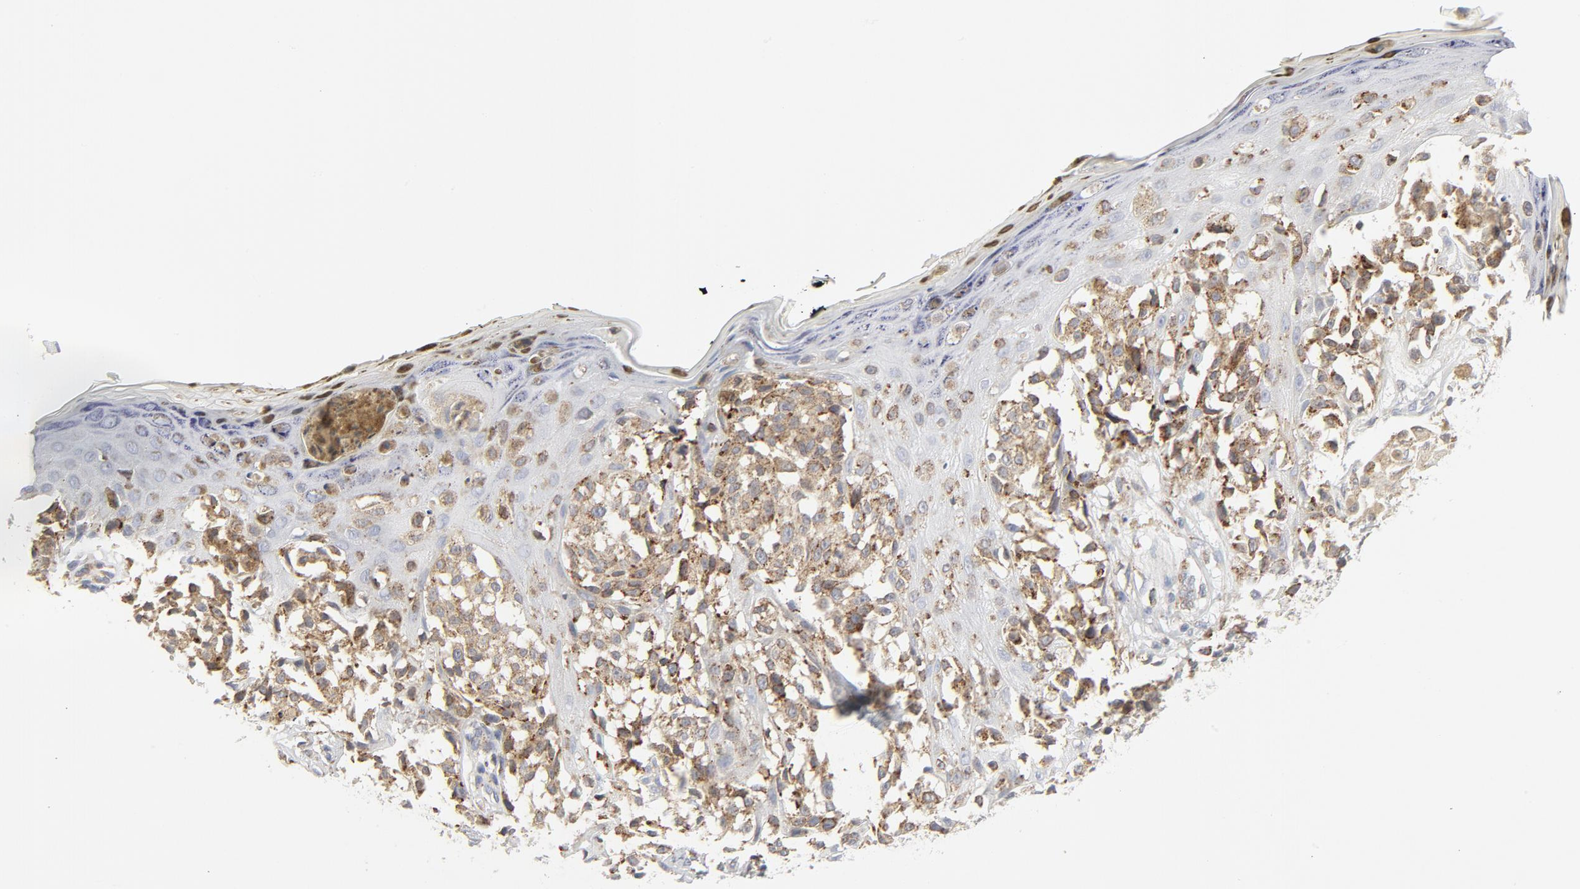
{"staining": {"intensity": "moderate", "quantity": ">75%", "location": "cytoplasmic/membranous"}, "tissue": "melanoma", "cell_type": "Tumor cells", "image_type": "cancer", "snomed": [{"axis": "morphology", "description": "Malignant melanoma, NOS"}, {"axis": "topography", "description": "Skin"}], "caption": "Immunohistochemical staining of melanoma displays moderate cytoplasmic/membranous protein positivity in about >75% of tumor cells. (DAB (3,3'-diaminobenzidine) IHC with brightfield microscopy, high magnification).", "gene": "LRP6", "patient": {"sex": "female", "age": 38}}